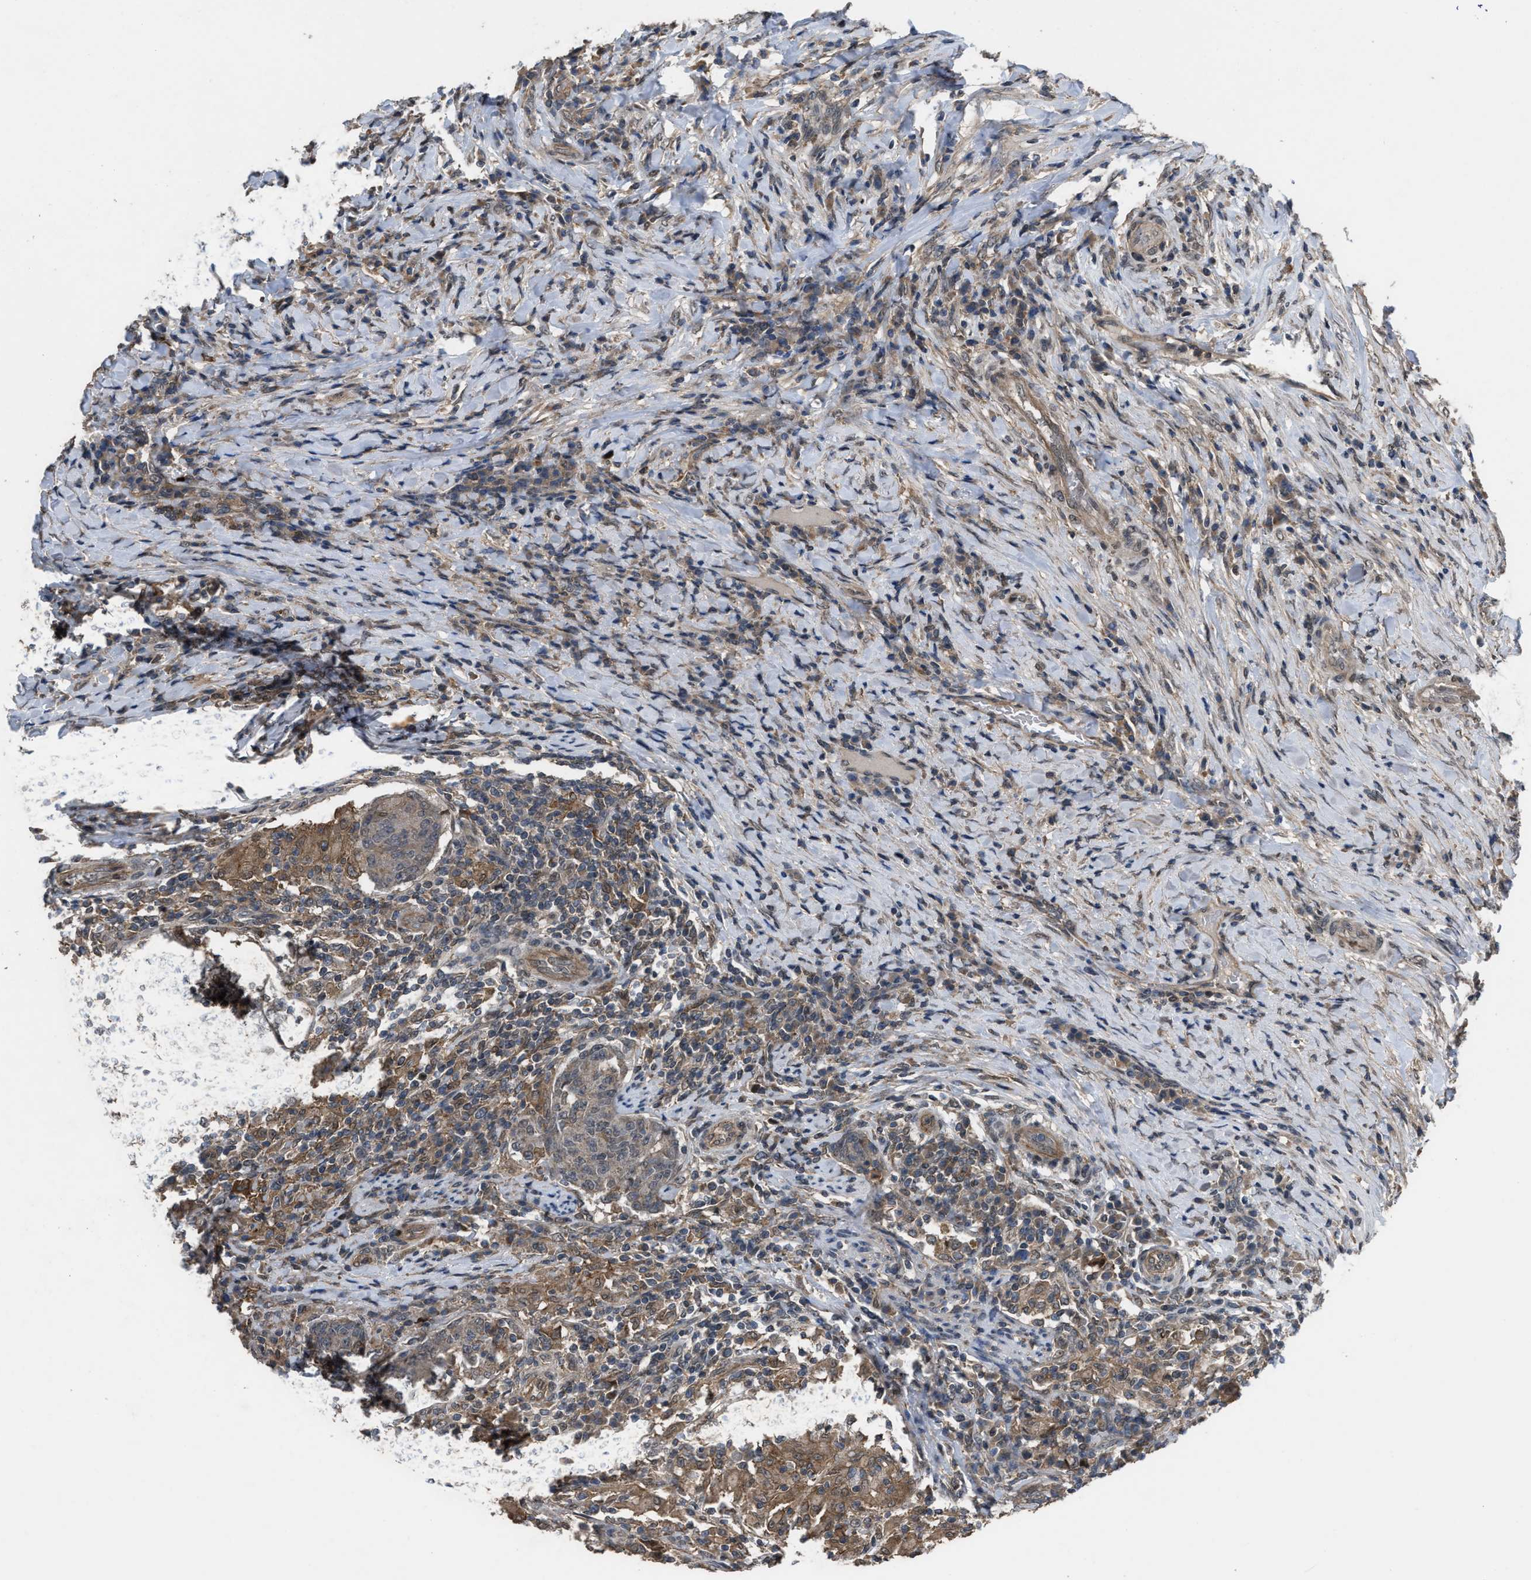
{"staining": {"intensity": "weak", "quantity": ">75%", "location": "cytoplasmic/membranous"}, "tissue": "colorectal cancer", "cell_type": "Tumor cells", "image_type": "cancer", "snomed": [{"axis": "morphology", "description": "Normal tissue, NOS"}, {"axis": "morphology", "description": "Adenocarcinoma, NOS"}, {"axis": "topography", "description": "Colon"}], "caption": "Immunohistochemistry (IHC) histopathology image of neoplastic tissue: human colorectal cancer stained using immunohistochemistry shows low levels of weak protein expression localized specifically in the cytoplasmic/membranous of tumor cells, appearing as a cytoplasmic/membranous brown color.", "gene": "UTRN", "patient": {"sex": "female", "age": 75}}